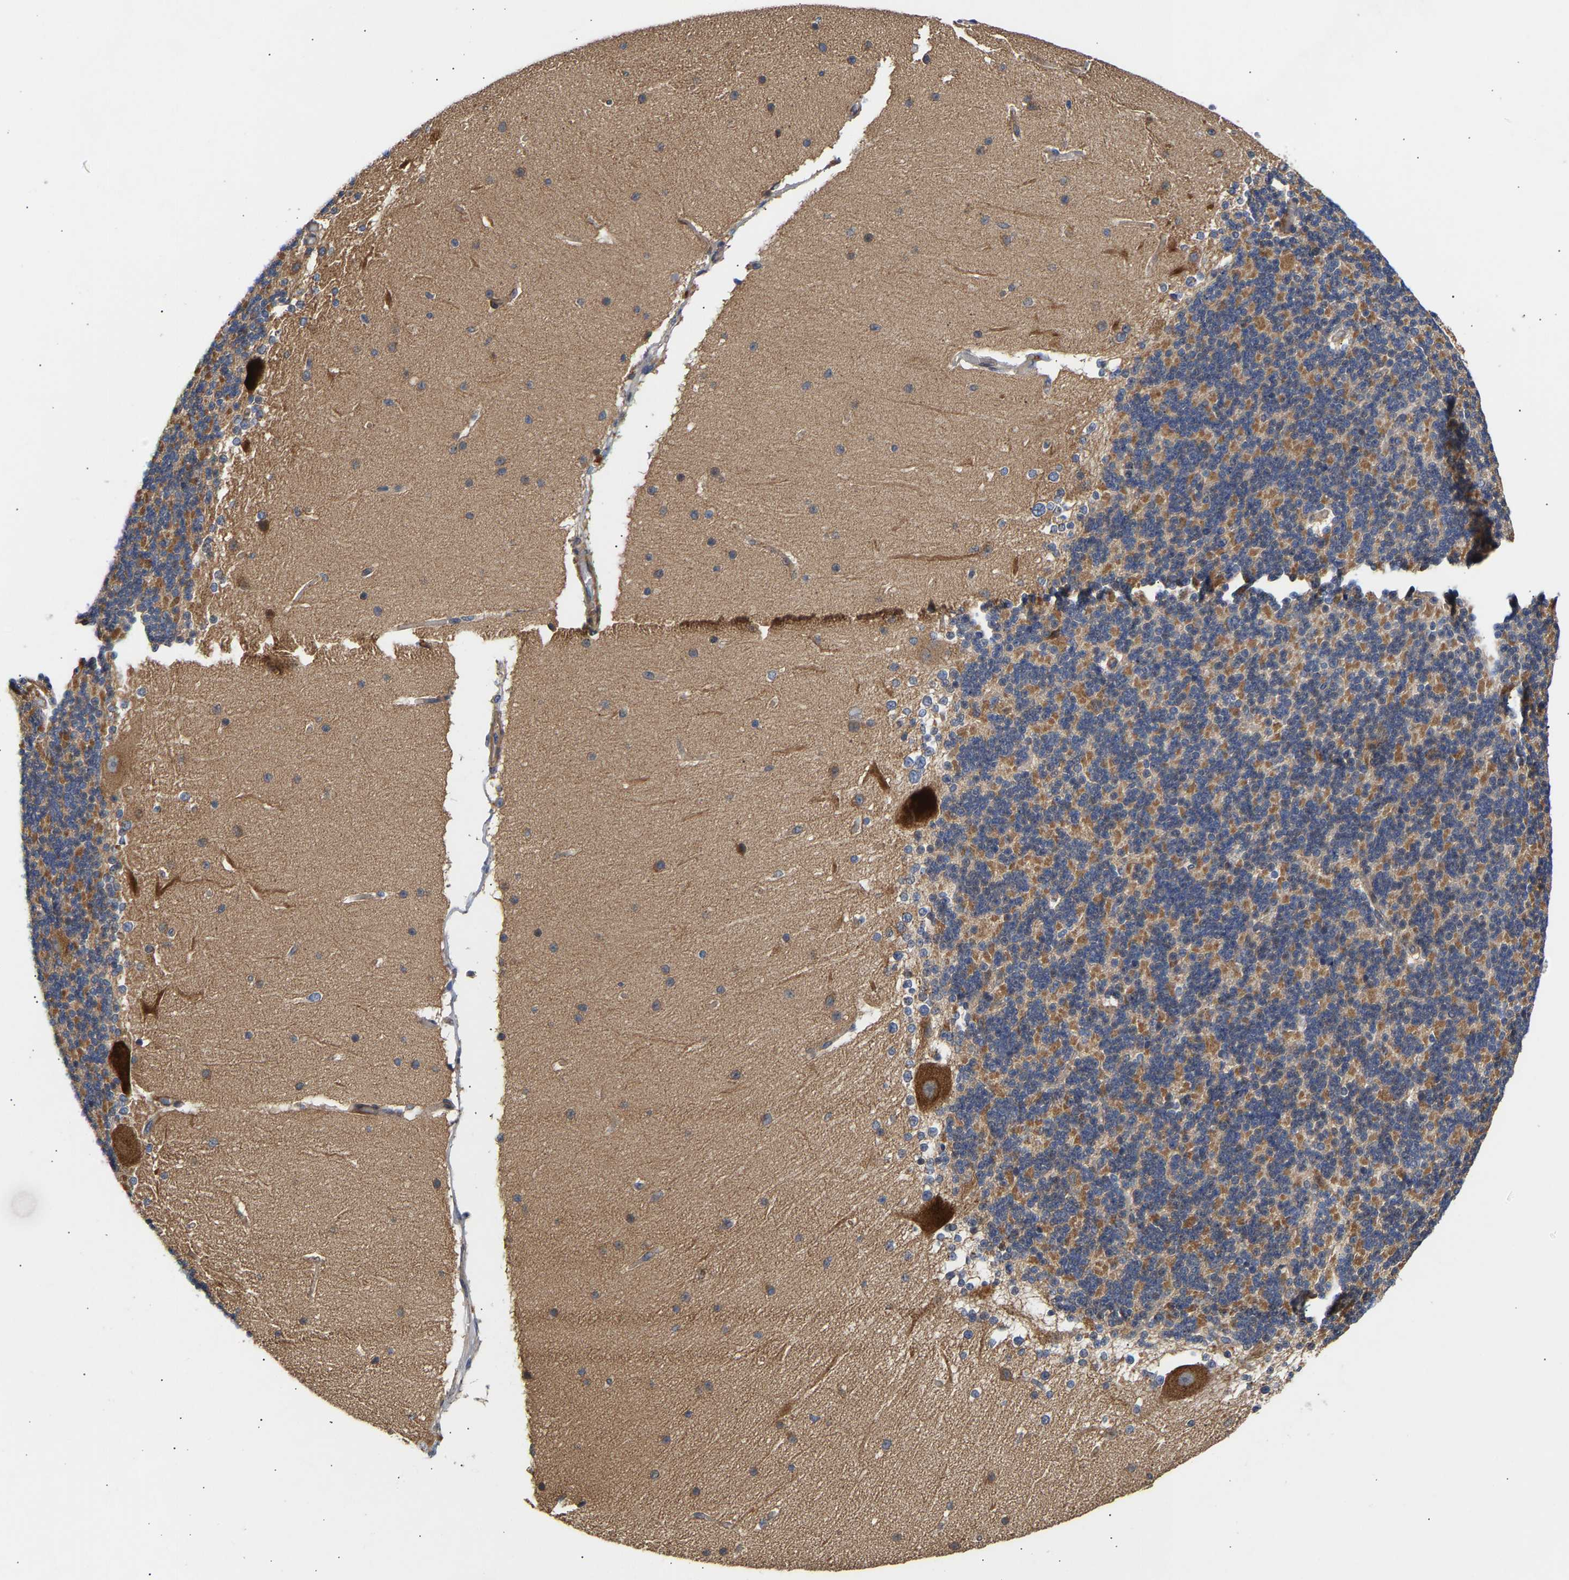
{"staining": {"intensity": "moderate", "quantity": "25%-75%", "location": "cytoplasmic/membranous"}, "tissue": "cerebellum", "cell_type": "Cells in granular layer", "image_type": "normal", "snomed": [{"axis": "morphology", "description": "Normal tissue, NOS"}, {"axis": "topography", "description": "Cerebellum"}], "caption": "This image demonstrates immunohistochemistry staining of unremarkable human cerebellum, with medium moderate cytoplasmic/membranous positivity in approximately 25%-75% of cells in granular layer.", "gene": "KASH5", "patient": {"sex": "female", "age": 19}}